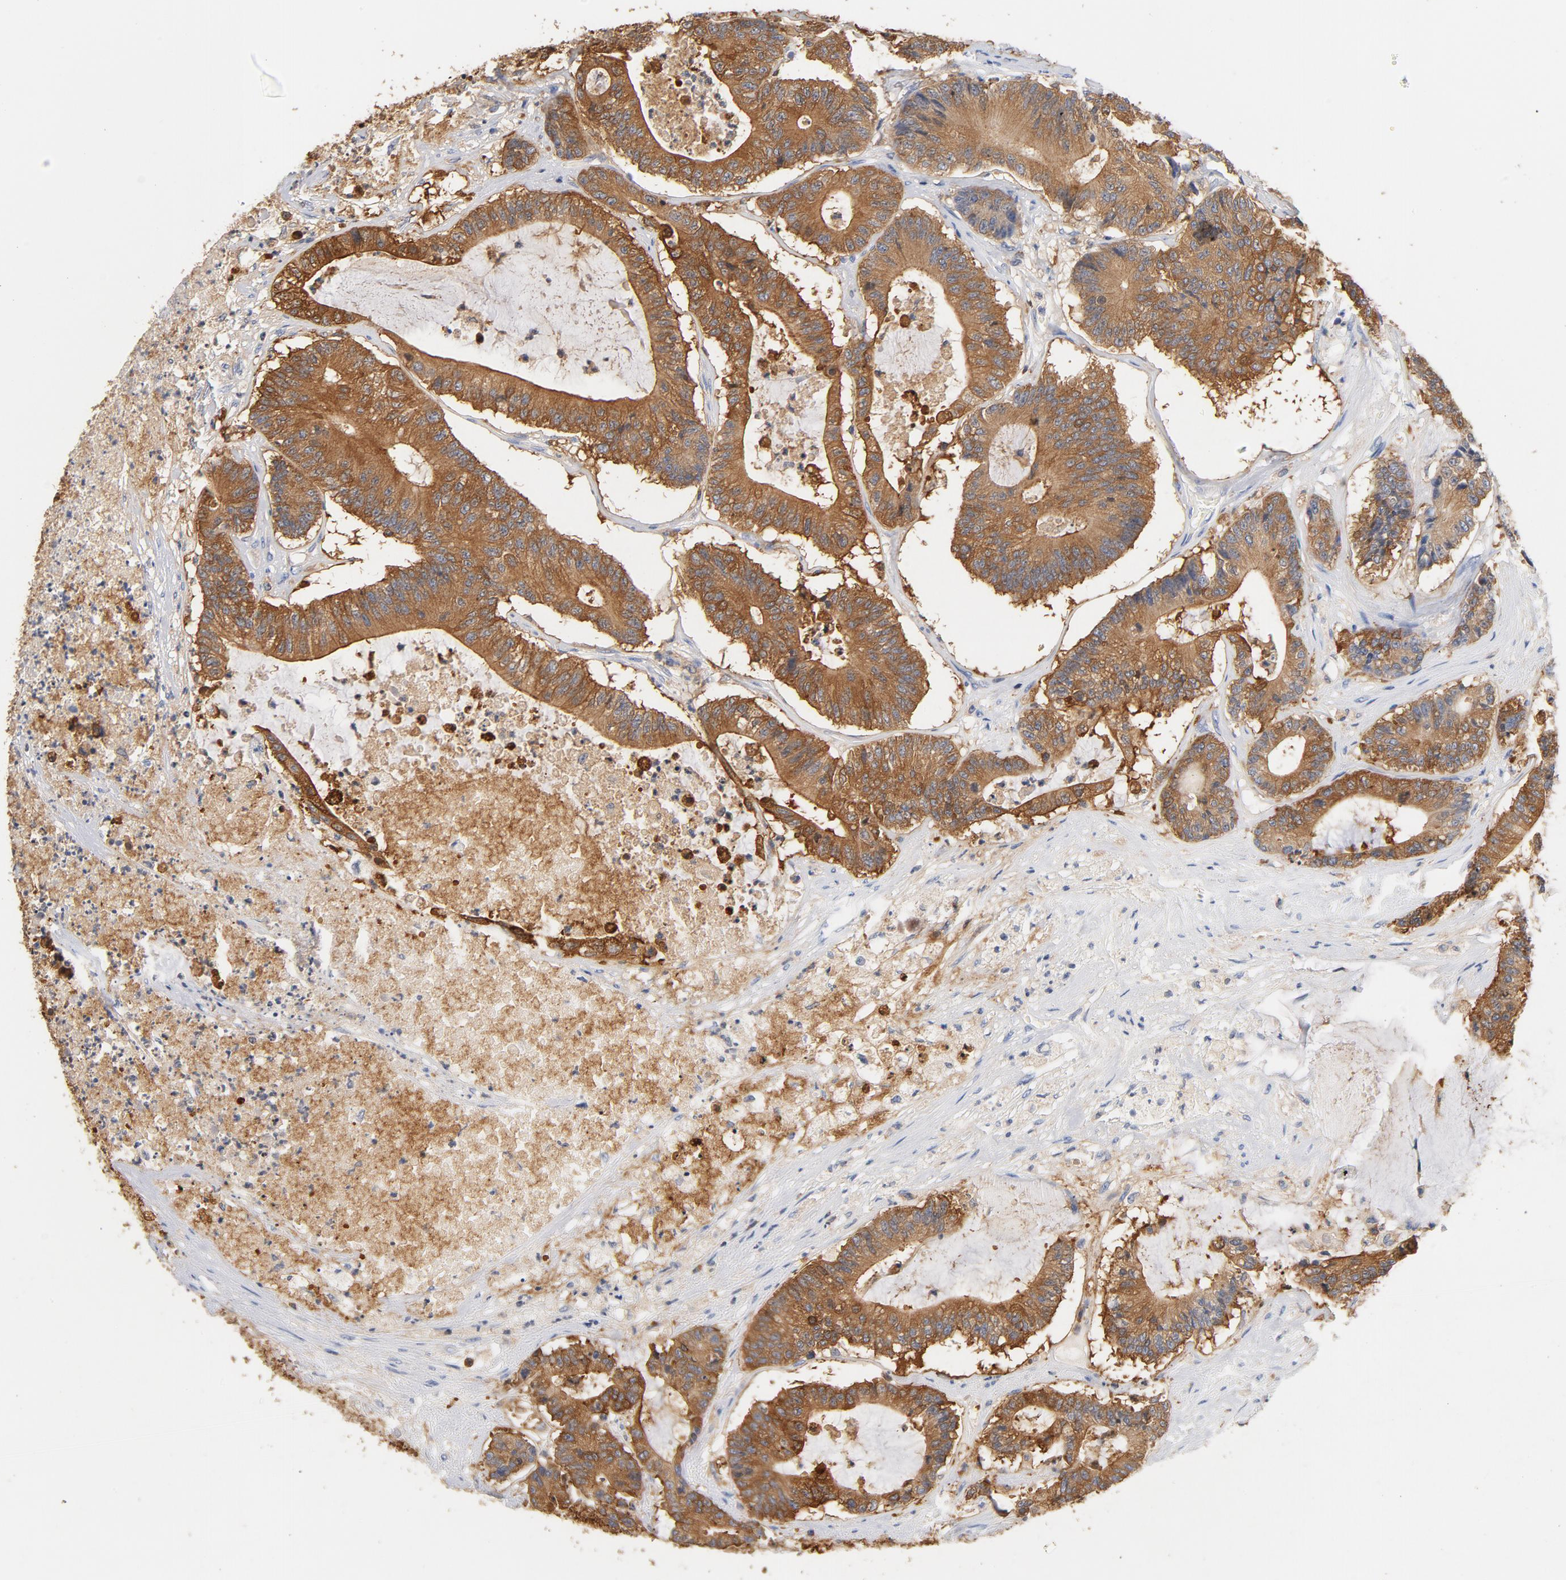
{"staining": {"intensity": "moderate", "quantity": ">75%", "location": "cytoplasmic/membranous"}, "tissue": "colorectal cancer", "cell_type": "Tumor cells", "image_type": "cancer", "snomed": [{"axis": "morphology", "description": "Adenocarcinoma, NOS"}, {"axis": "topography", "description": "Colon"}], "caption": "A high-resolution micrograph shows IHC staining of colorectal adenocarcinoma, which reveals moderate cytoplasmic/membranous expression in about >75% of tumor cells.", "gene": "EZR", "patient": {"sex": "female", "age": 84}}